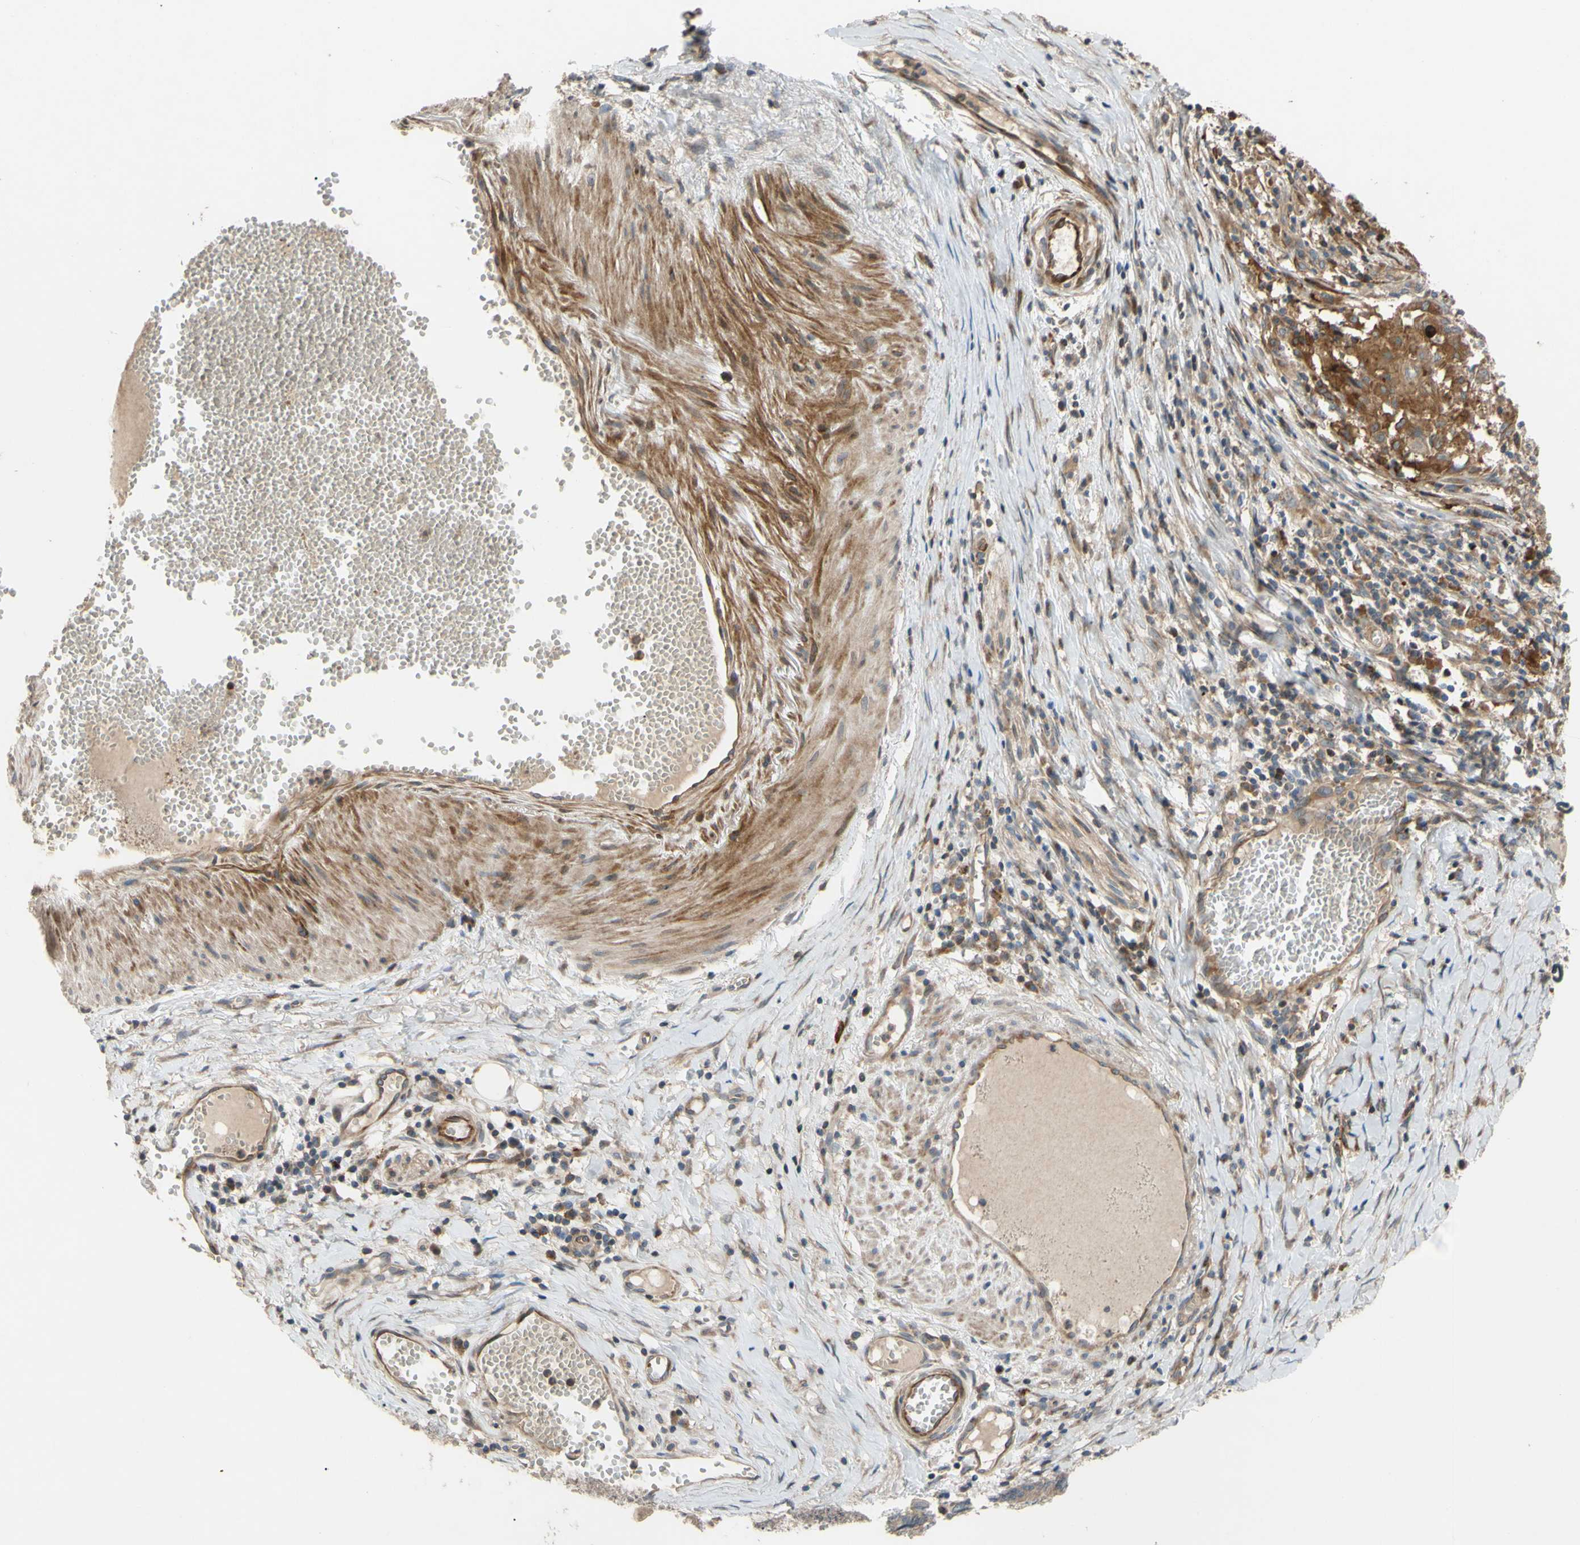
{"staining": {"intensity": "moderate", "quantity": ">75%", "location": "cytoplasmic/membranous"}, "tissue": "stomach cancer", "cell_type": "Tumor cells", "image_type": "cancer", "snomed": [{"axis": "morphology", "description": "Adenocarcinoma, NOS"}, {"axis": "topography", "description": "Stomach, lower"}], "caption": "Immunohistochemical staining of human stomach cancer (adenocarcinoma) exhibits medium levels of moderate cytoplasmic/membranous expression in approximately >75% of tumor cells. Nuclei are stained in blue.", "gene": "SPTLC1", "patient": {"sex": "male", "age": 77}}